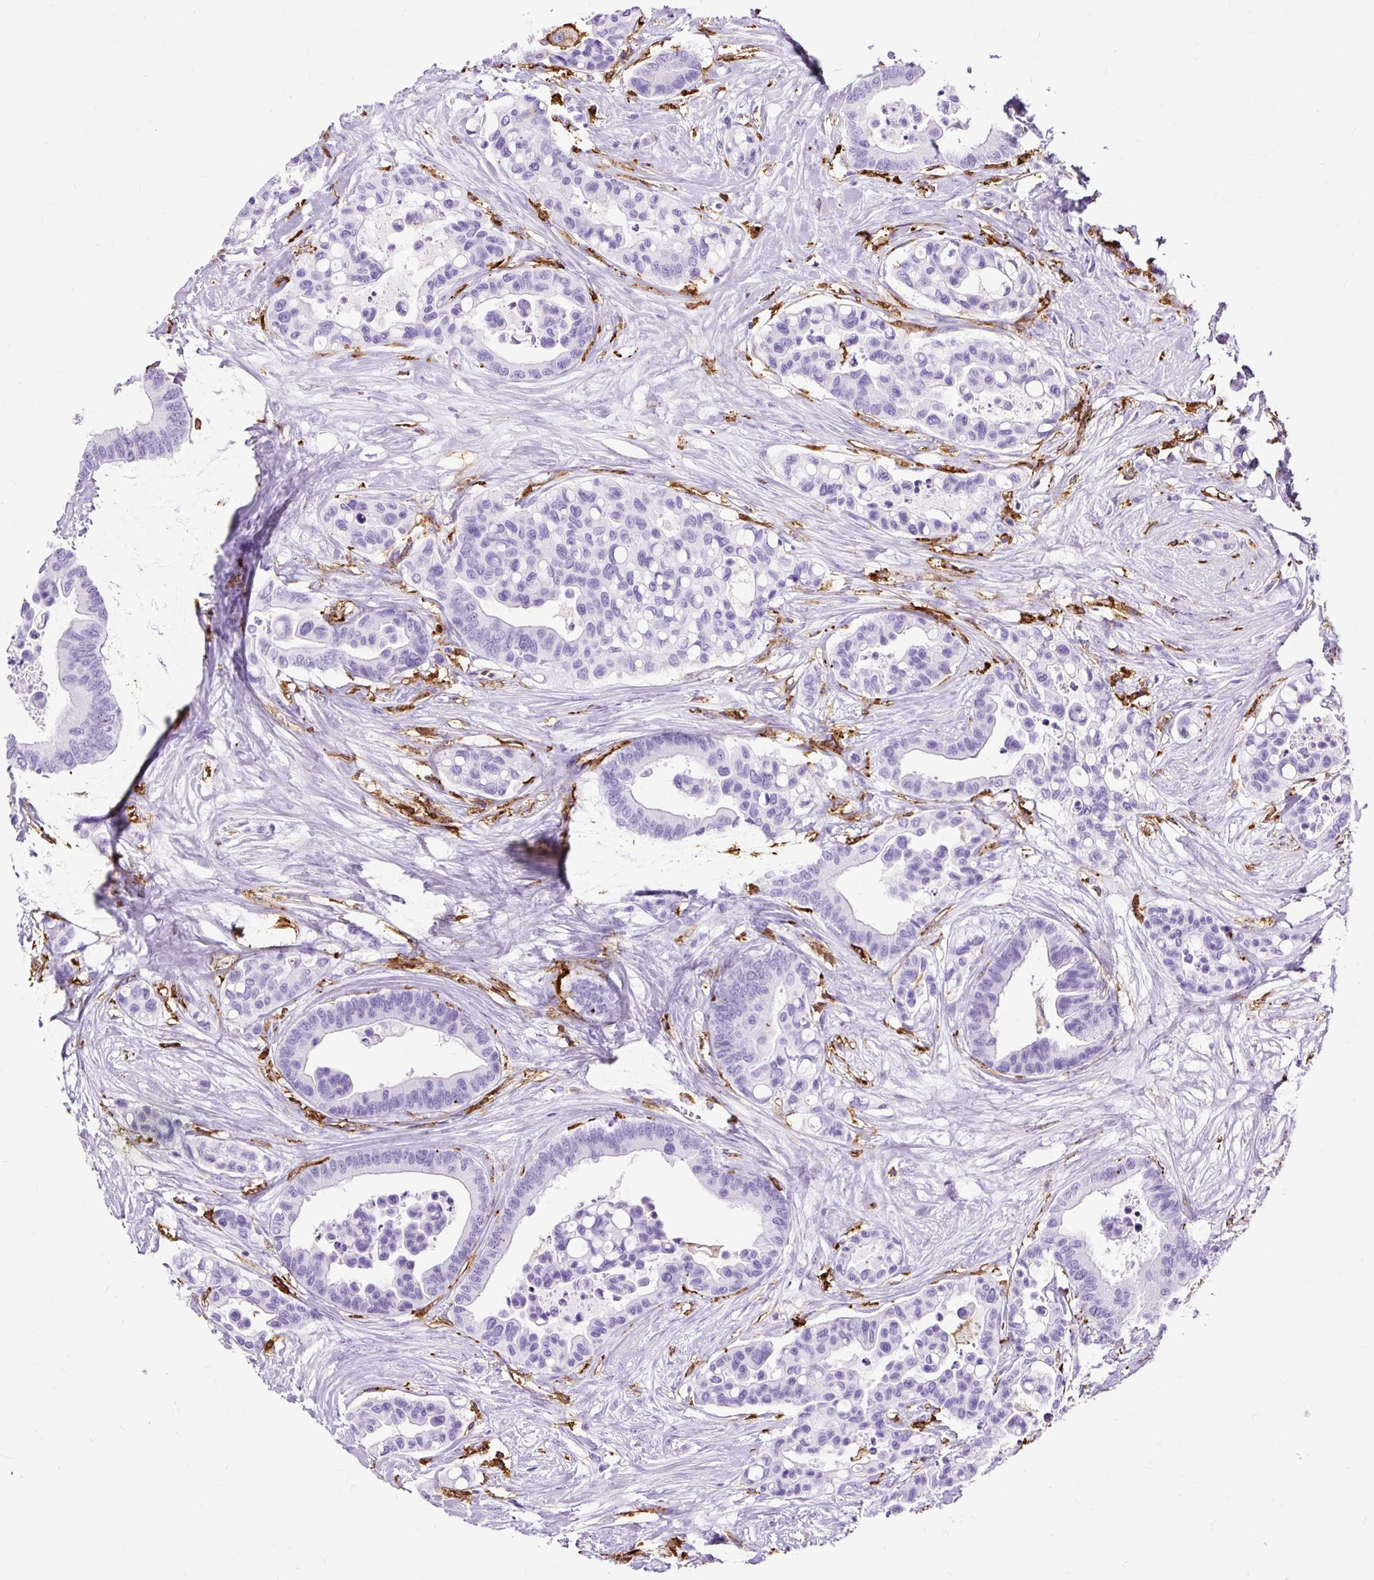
{"staining": {"intensity": "negative", "quantity": "none", "location": "none"}, "tissue": "colorectal cancer", "cell_type": "Tumor cells", "image_type": "cancer", "snomed": [{"axis": "morphology", "description": "Adenocarcinoma, NOS"}, {"axis": "topography", "description": "Colon"}], "caption": "An image of colorectal cancer stained for a protein exhibits no brown staining in tumor cells. (IHC, brightfield microscopy, high magnification).", "gene": "HLA-DRA", "patient": {"sex": "male", "age": 82}}